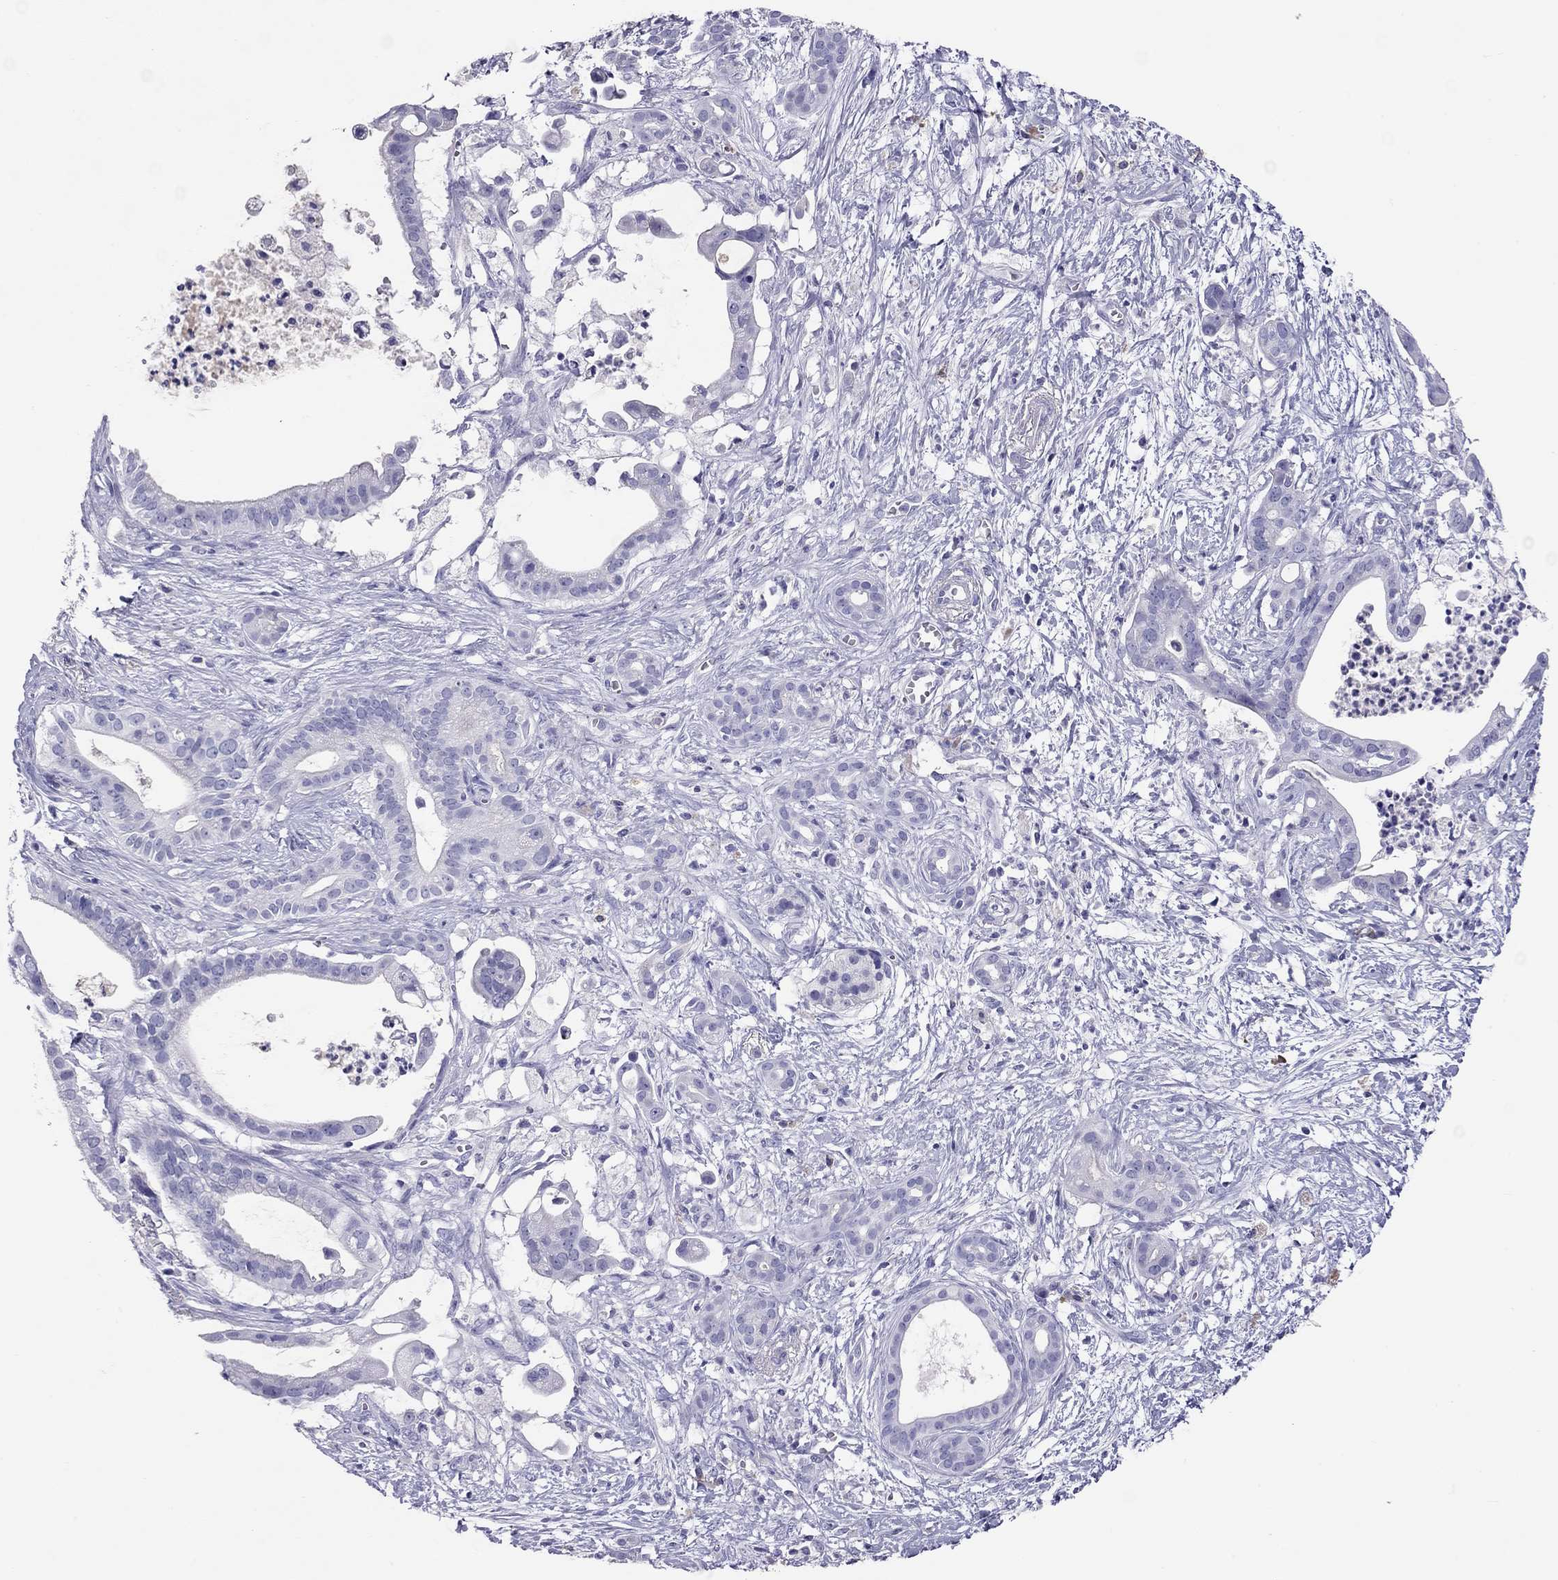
{"staining": {"intensity": "negative", "quantity": "none", "location": "none"}, "tissue": "pancreatic cancer", "cell_type": "Tumor cells", "image_type": "cancer", "snomed": [{"axis": "morphology", "description": "Adenocarcinoma, NOS"}, {"axis": "topography", "description": "Pancreas"}], "caption": "An immunohistochemistry (IHC) photomicrograph of pancreatic cancer (adenocarcinoma) is shown. There is no staining in tumor cells of pancreatic cancer (adenocarcinoma).", "gene": "CALHM1", "patient": {"sex": "male", "age": 61}}